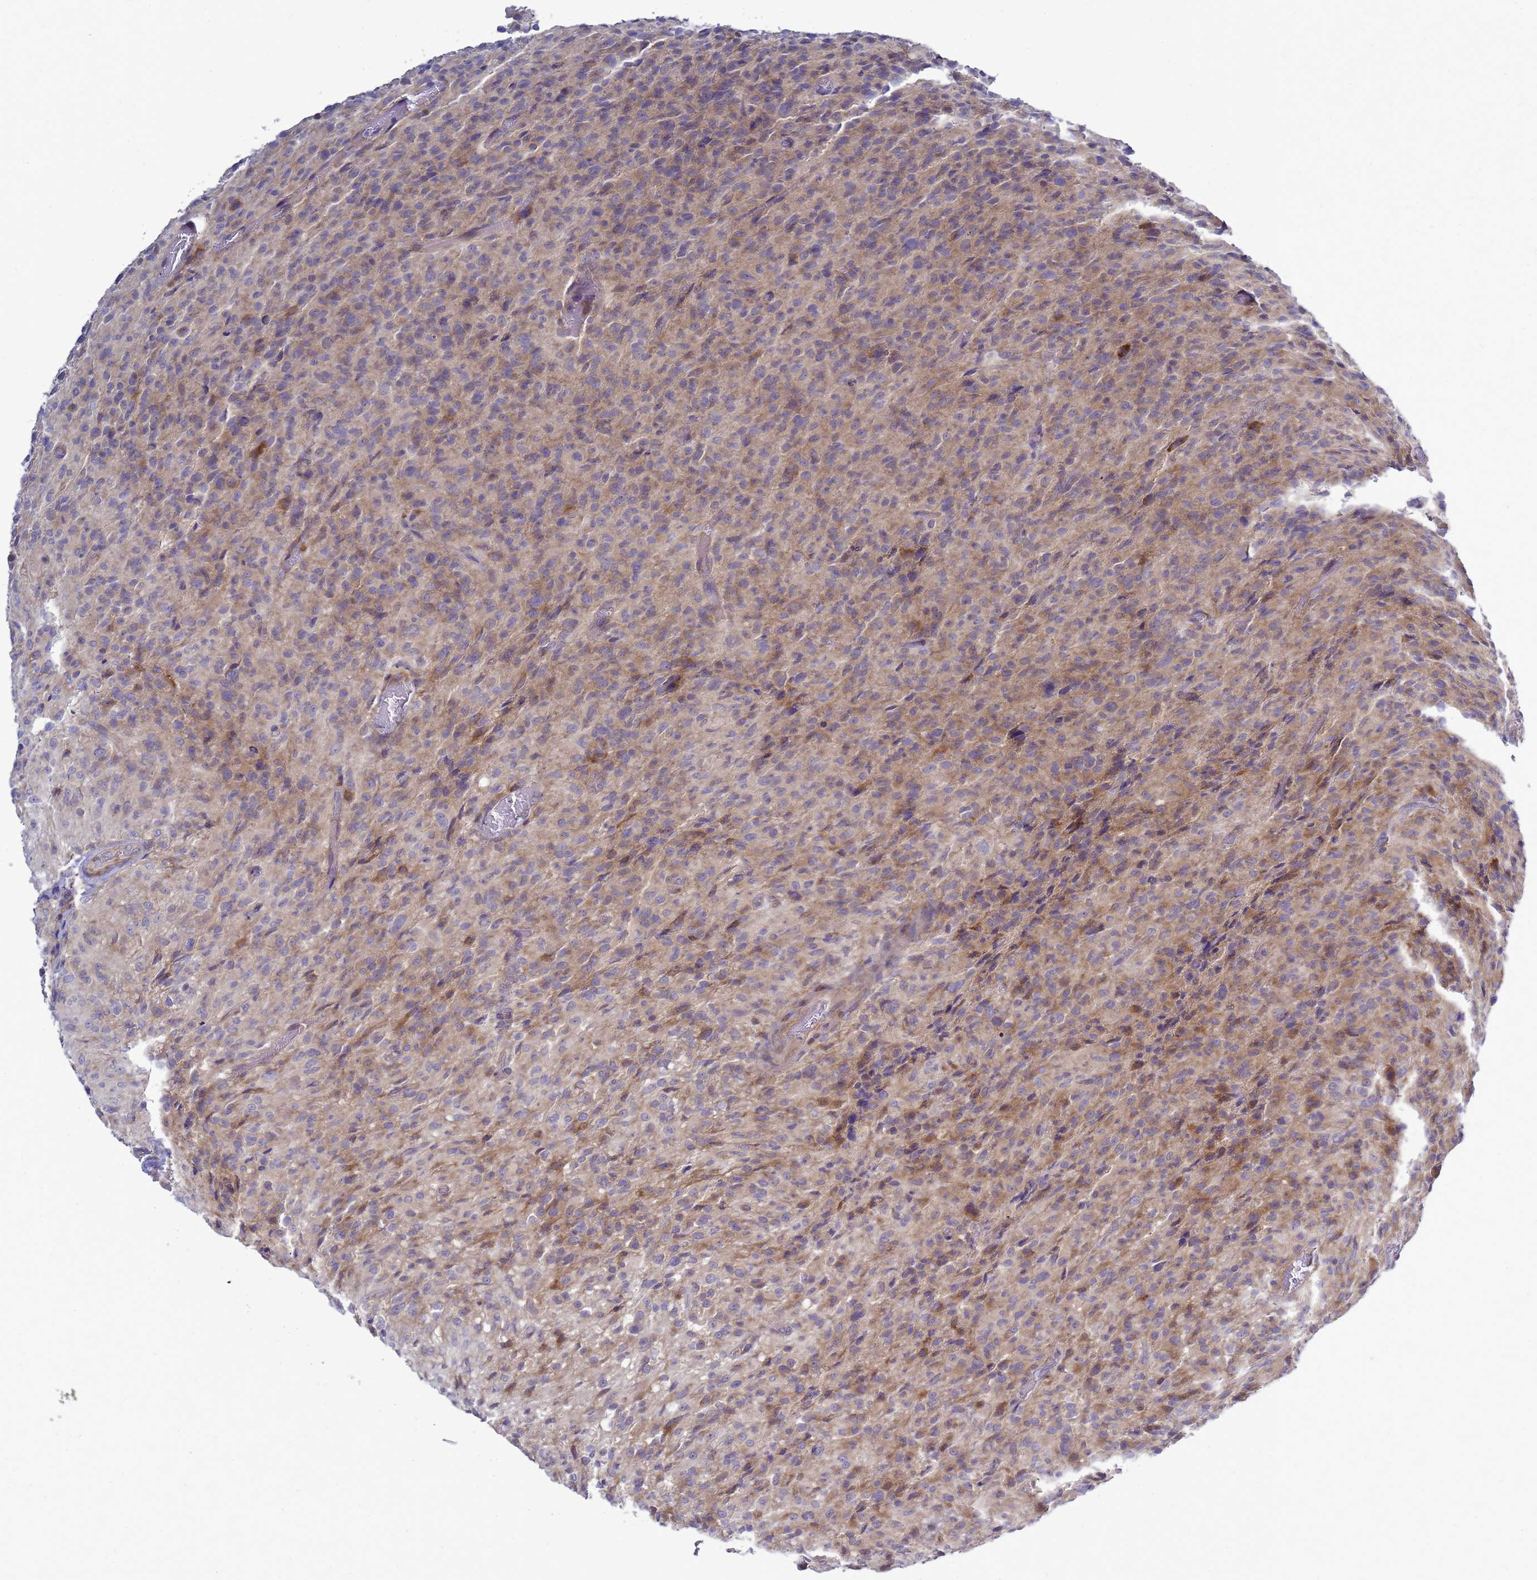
{"staining": {"intensity": "weak", "quantity": "25%-75%", "location": "cytoplasmic/membranous"}, "tissue": "glioma", "cell_type": "Tumor cells", "image_type": "cancer", "snomed": [{"axis": "morphology", "description": "Glioma, malignant, High grade"}, {"axis": "topography", "description": "Brain"}], "caption": "IHC (DAB) staining of human high-grade glioma (malignant) shows weak cytoplasmic/membranous protein expression in approximately 25%-75% of tumor cells.", "gene": "MON1B", "patient": {"sex": "female", "age": 57}}